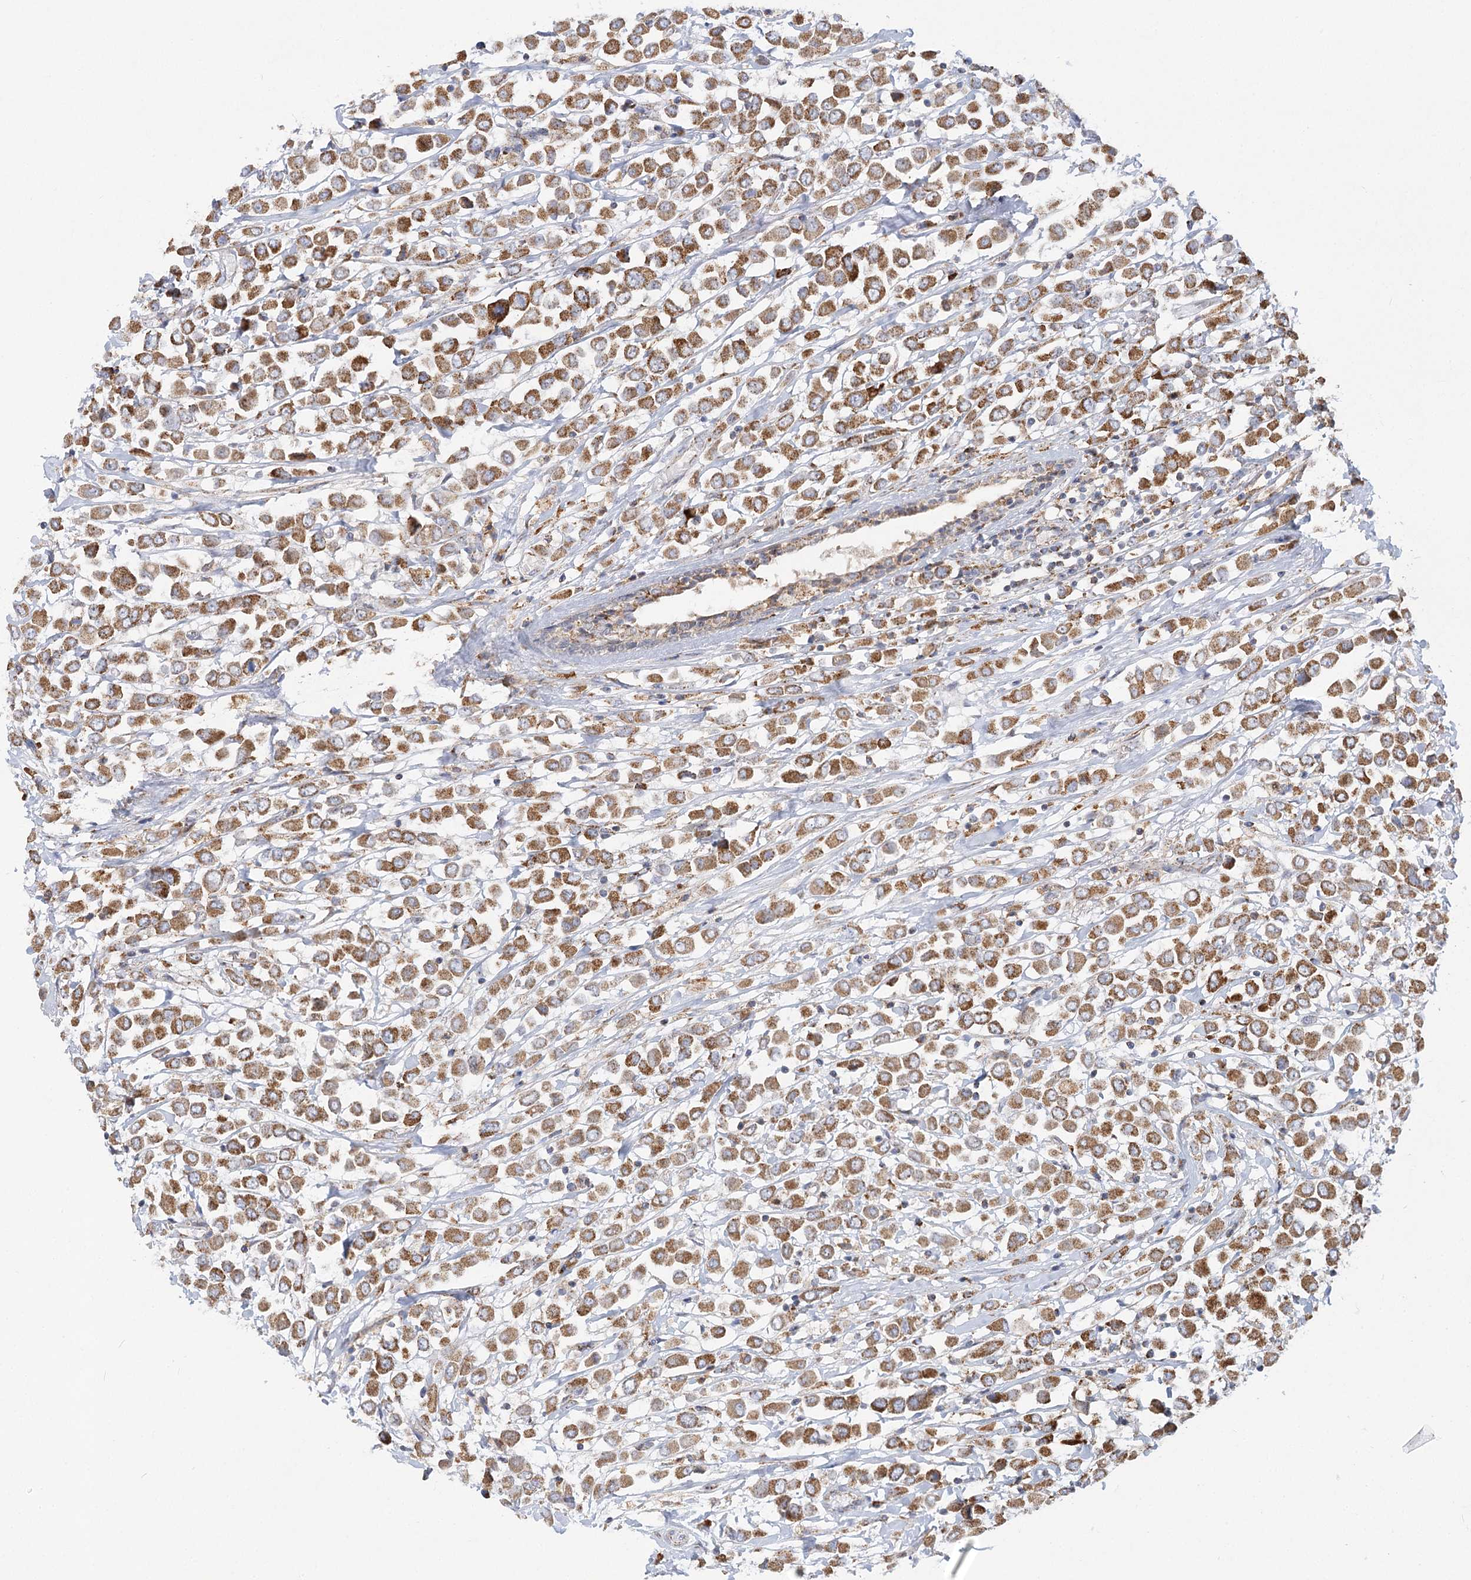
{"staining": {"intensity": "moderate", "quantity": ">75%", "location": "cytoplasmic/membranous"}, "tissue": "breast cancer", "cell_type": "Tumor cells", "image_type": "cancer", "snomed": [{"axis": "morphology", "description": "Duct carcinoma"}, {"axis": "topography", "description": "Breast"}], "caption": "Breast cancer was stained to show a protein in brown. There is medium levels of moderate cytoplasmic/membranous staining in approximately >75% of tumor cells. (DAB = brown stain, brightfield microscopy at high magnification).", "gene": "TAS1R1", "patient": {"sex": "female", "age": 61}}